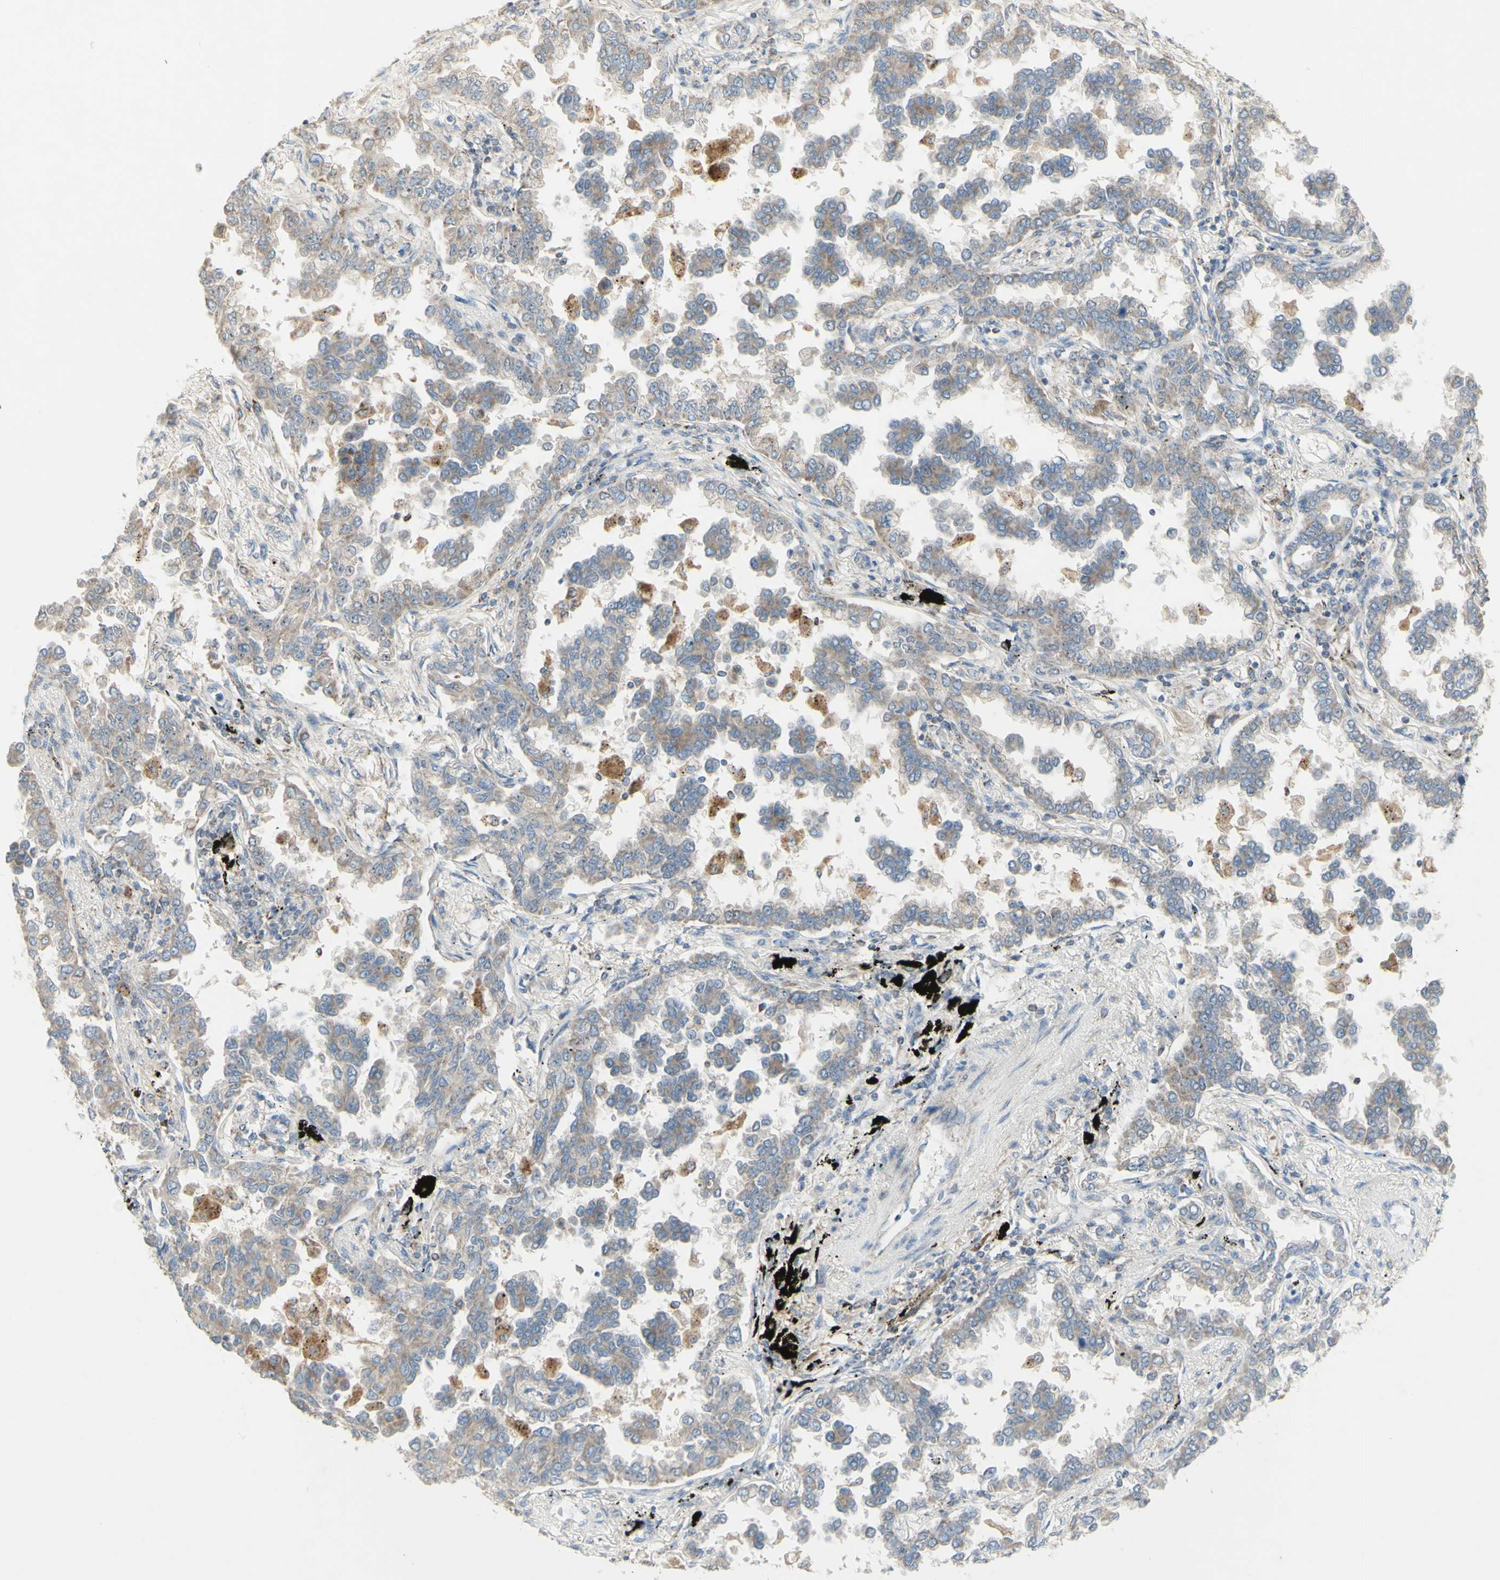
{"staining": {"intensity": "weak", "quantity": "25%-75%", "location": "cytoplasmic/membranous"}, "tissue": "lung cancer", "cell_type": "Tumor cells", "image_type": "cancer", "snomed": [{"axis": "morphology", "description": "Normal tissue, NOS"}, {"axis": "morphology", "description": "Adenocarcinoma, NOS"}, {"axis": "topography", "description": "Lung"}], "caption": "Immunohistochemistry (IHC) (DAB) staining of human lung cancer shows weak cytoplasmic/membranous protein positivity in about 25%-75% of tumor cells.", "gene": "CNTNAP1", "patient": {"sex": "male", "age": 59}}